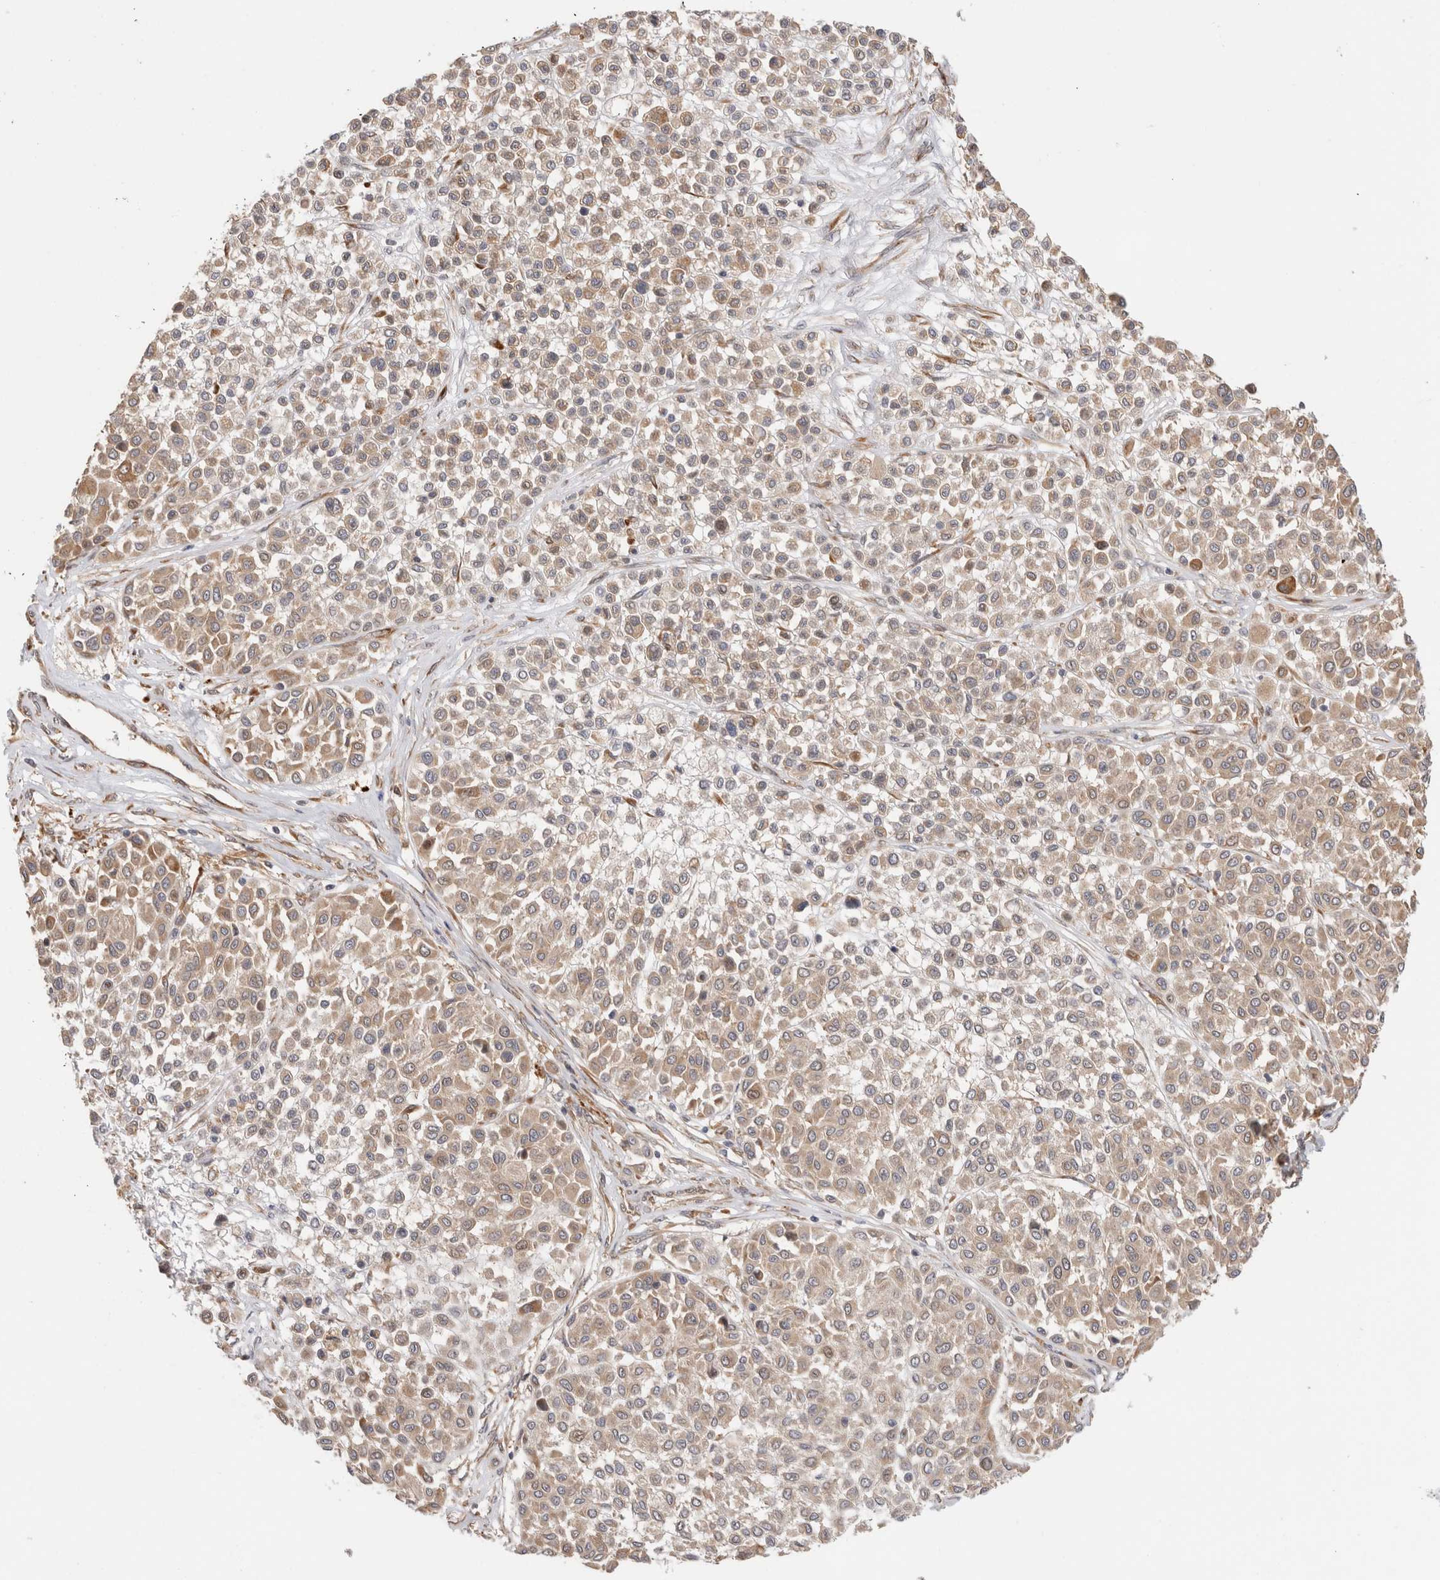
{"staining": {"intensity": "weak", "quantity": "25%-75%", "location": "cytoplasmic/membranous"}, "tissue": "melanoma", "cell_type": "Tumor cells", "image_type": "cancer", "snomed": [{"axis": "morphology", "description": "Malignant melanoma, Metastatic site"}, {"axis": "topography", "description": "Soft tissue"}], "caption": "Melanoma stained with a protein marker shows weak staining in tumor cells.", "gene": "ACTL9", "patient": {"sex": "male", "age": 41}}